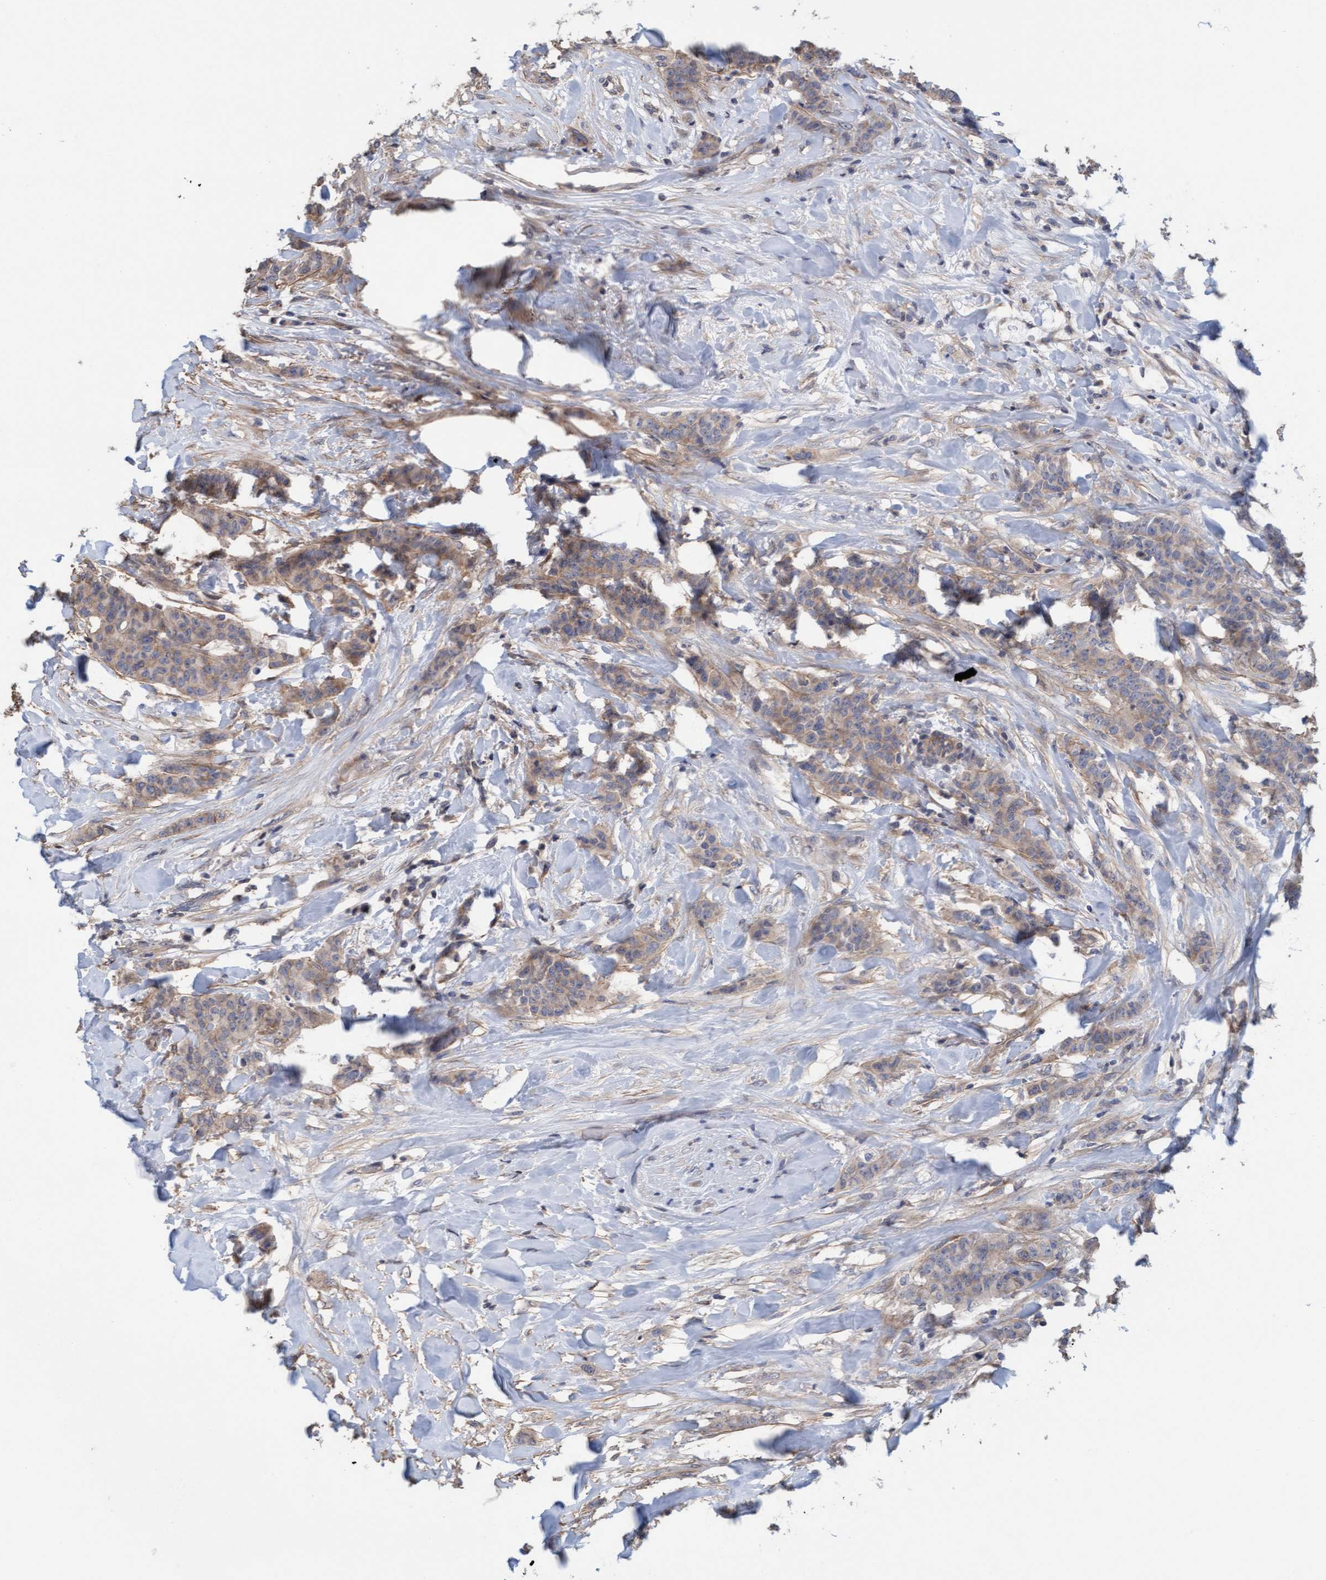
{"staining": {"intensity": "weak", "quantity": ">75%", "location": "cytoplasmic/membranous"}, "tissue": "breast cancer", "cell_type": "Tumor cells", "image_type": "cancer", "snomed": [{"axis": "morphology", "description": "Normal tissue, NOS"}, {"axis": "morphology", "description": "Duct carcinoma"}, {"axis": "topography", "description": "Breast"}], "caption": "Brown immunohistochemical staining in breast cancer (infiltrating ductal carcinoma) shows weak cytoplasmic/membranous expression in about >75% of tumor cells.", "gene": "FXR2", "patient": {"sex": "female", "age": 40}}